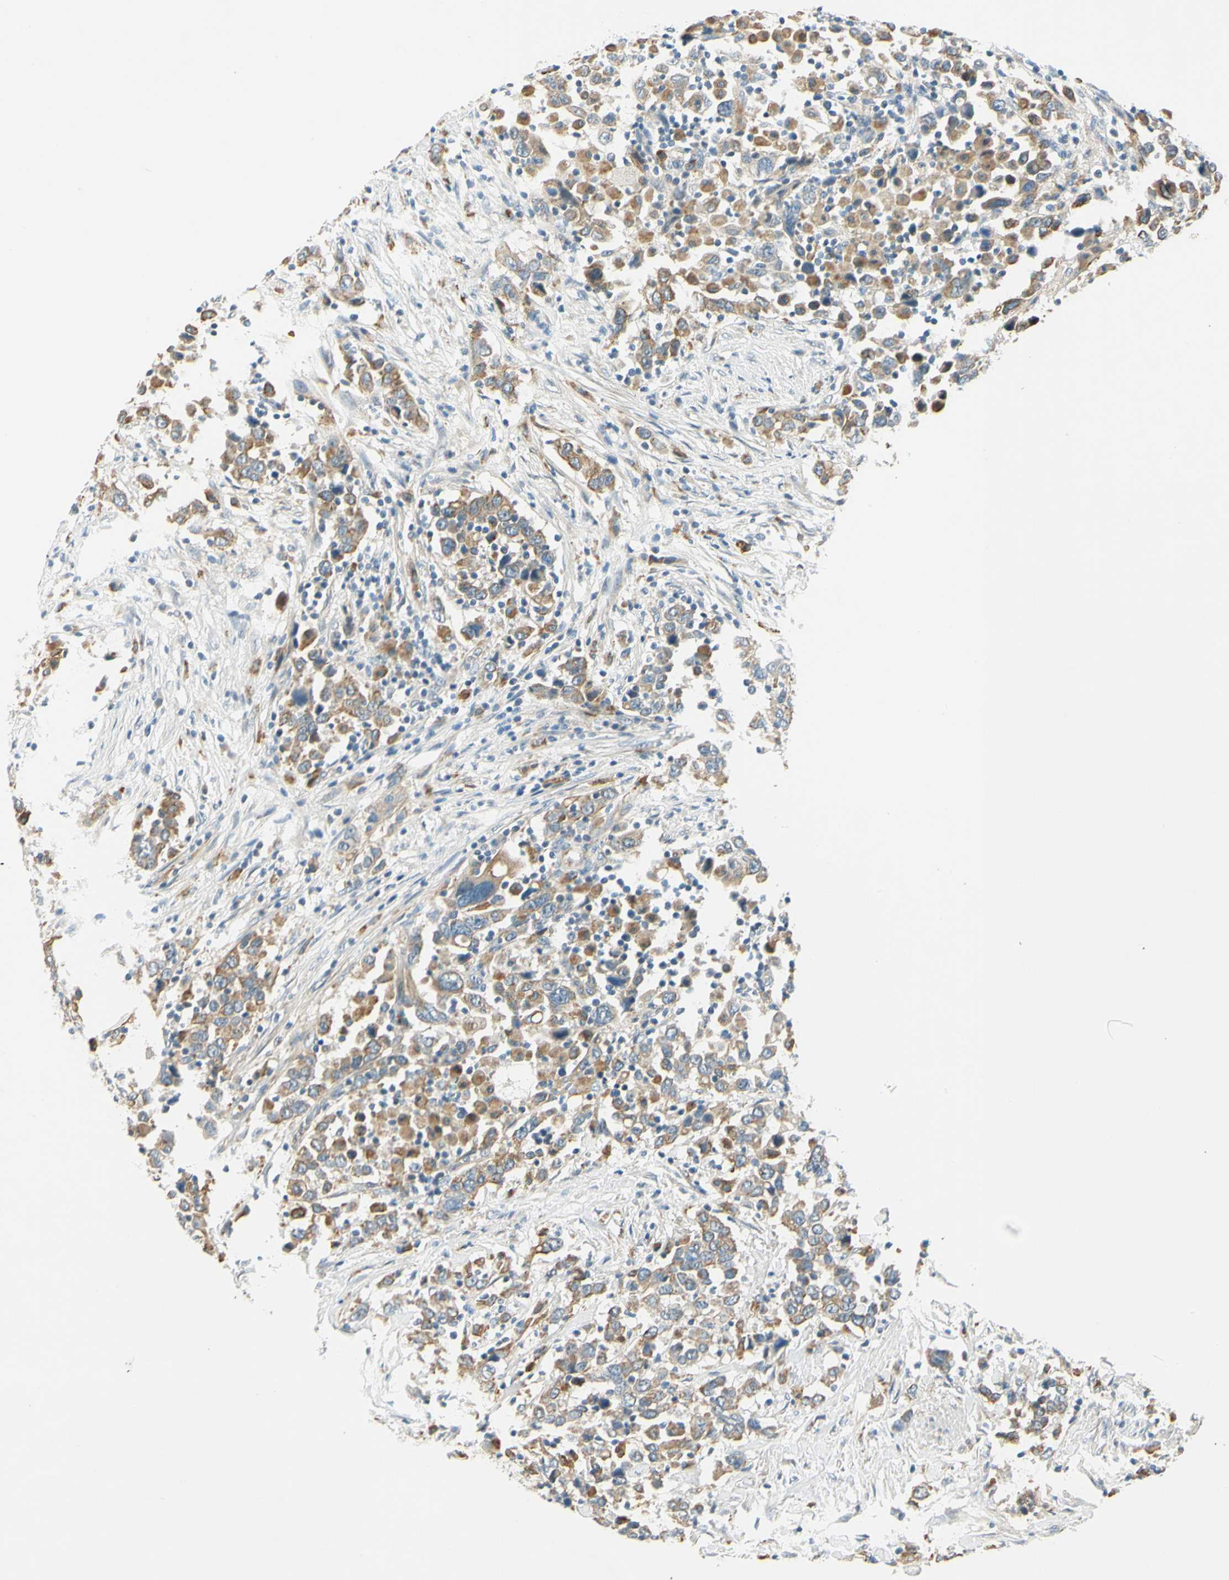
{"staining": {"intensity": "moderate", "quantity": ">75%", "location": "cytoplasmic/membranous"}, "tissue": "urothelial cancer", "cell_type": "Tumor cells", "image_type": "cancer", "snomed": [{"axis": "morphology", "description": "Urothelial carcinoma, High grade"}, {"axis": "topography", "description": "Urinary bladder"}], "caption": "Protein analysis of high-grade urothelial carcinoma tissue demonstrates moderate cytoplasmic/membranous expression in about >75% of tumor cells.", "gene": "LAMA3", "patient": {"sex": "male", "age": 61}}